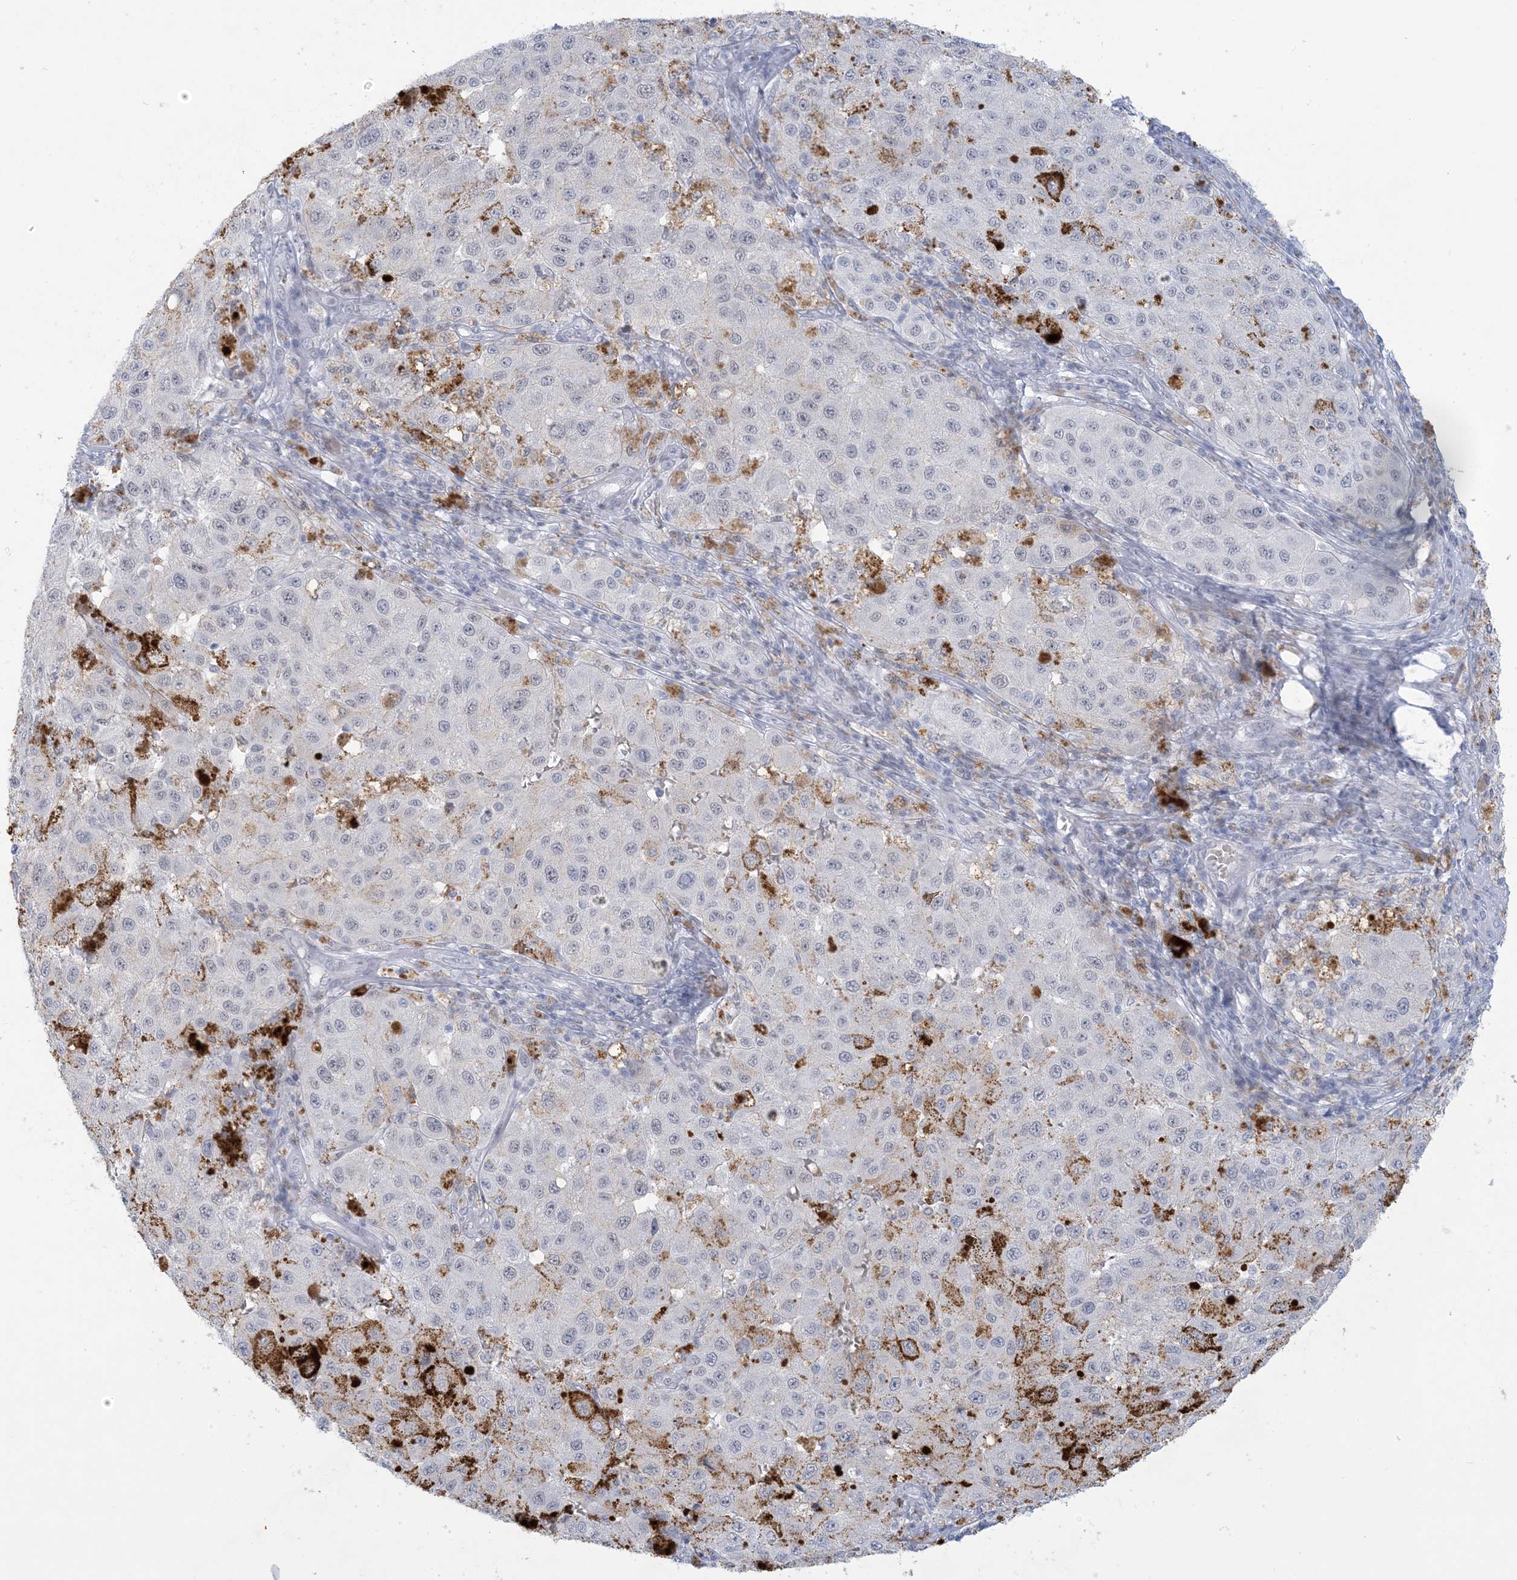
{"staining": {"intensity": "negative", "quantity": "none", "location": "none"}, "tissue": "melanoma", "cell_type": "Tumor cells", "image_type": "cancer", "snomed": [{"axis": "morphology", "description": "Malignant melanoma, NOS"}, {"axis": "topography", "description": "Skin"}], "caption": "The micrograph reveals no staining of tumor cells in melanoma.", "gene": "HOMEZ", "patient": {"sex": "female", "age": 64}}